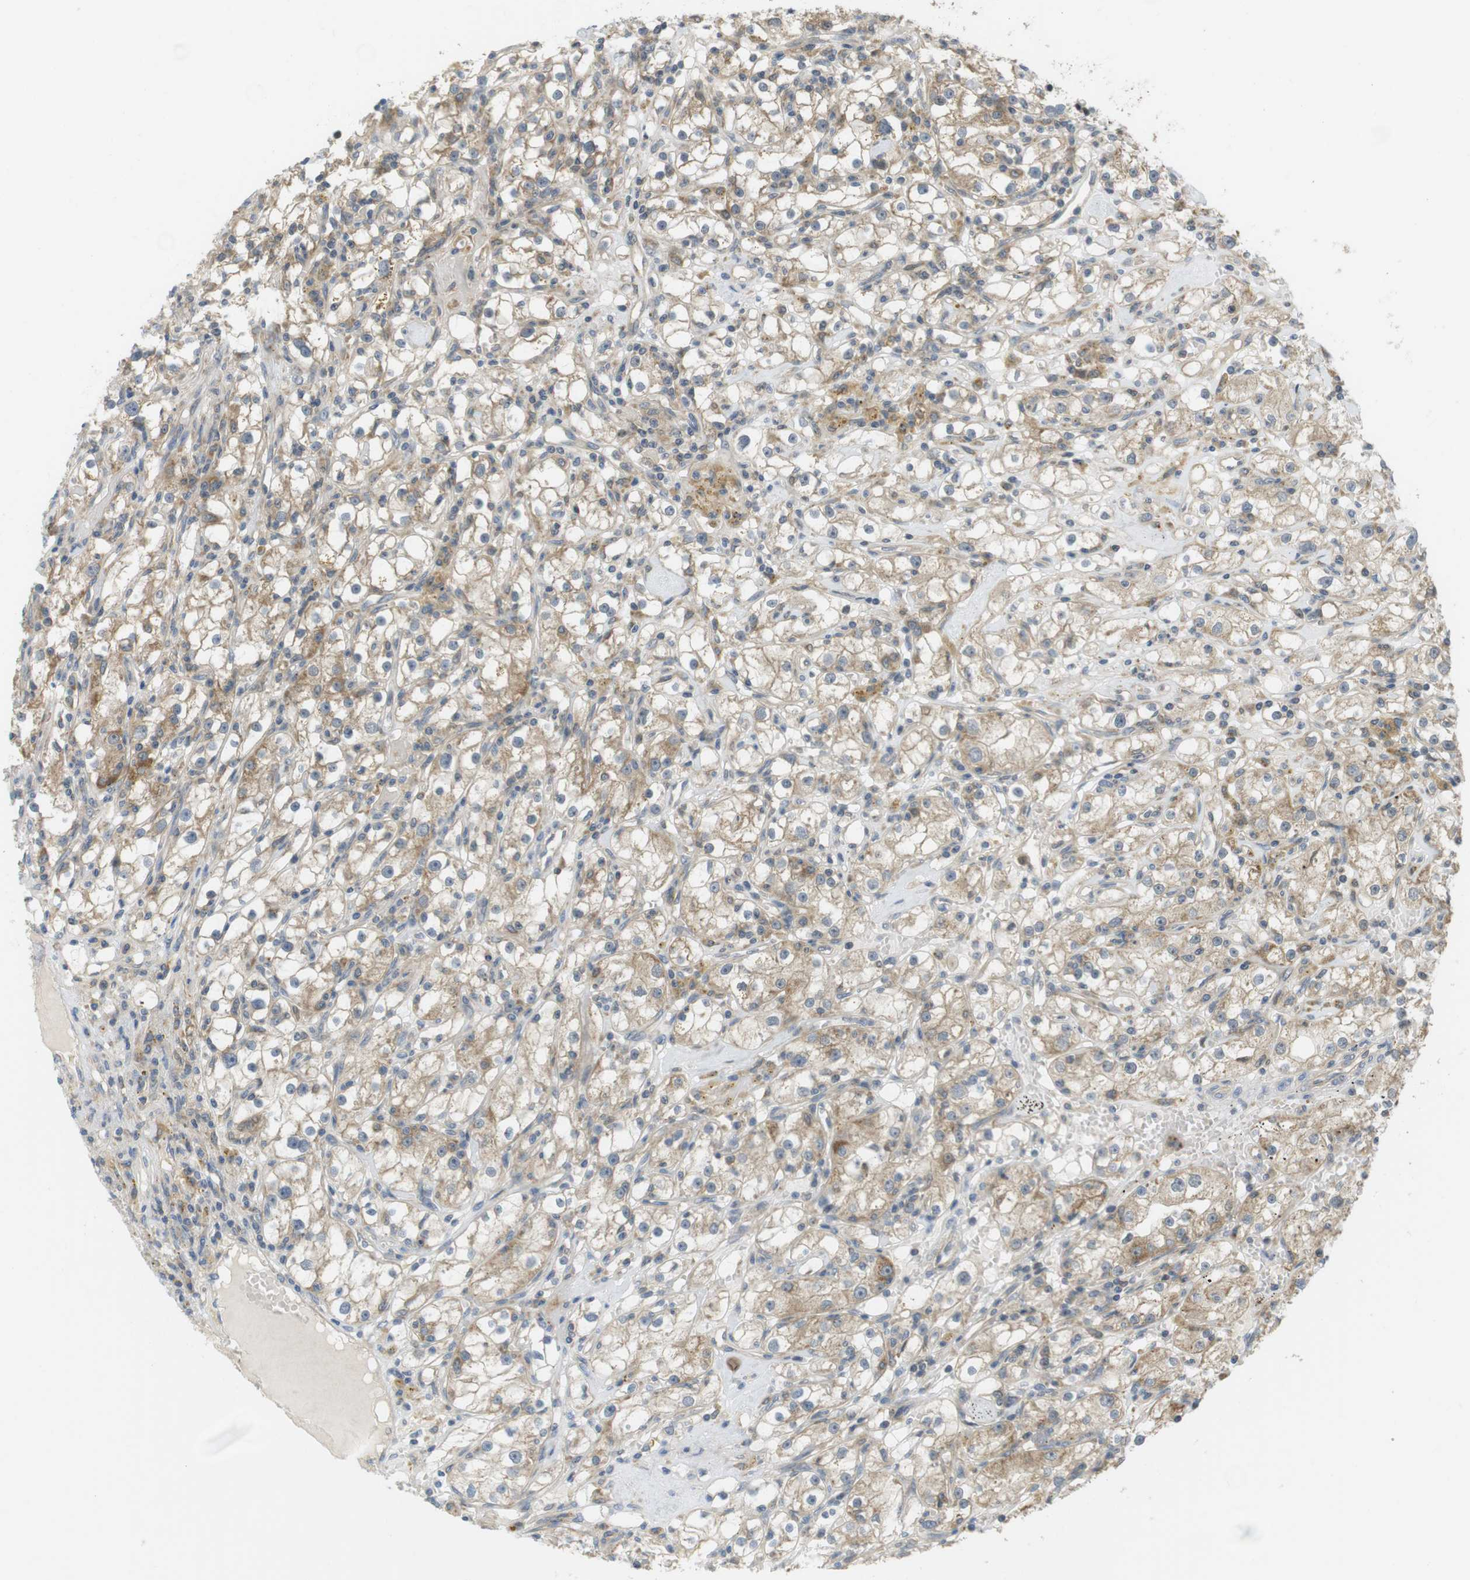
{"staining": {"intensity": "moderate", "quantity": "25%-75%", "location": "cytoplasmic/membranous"}, "tissue": "renal cancer", "cell_type": "Tumor cells", "image_type": "cancer", "snomed": [{"axis": "morphology", "description": "Adenocarcinoma, NOS"}, {"axis": "topography", "description": "Kidney"}], "caption": "Immunohistochemical staining of human renal adenocarcinoma shows moderate cytoplasmic/membranous protein positivity in about 25%-75% of tumor cells.", "gene": "RNF130", "patient": {"sex": "male", "age": 56}}